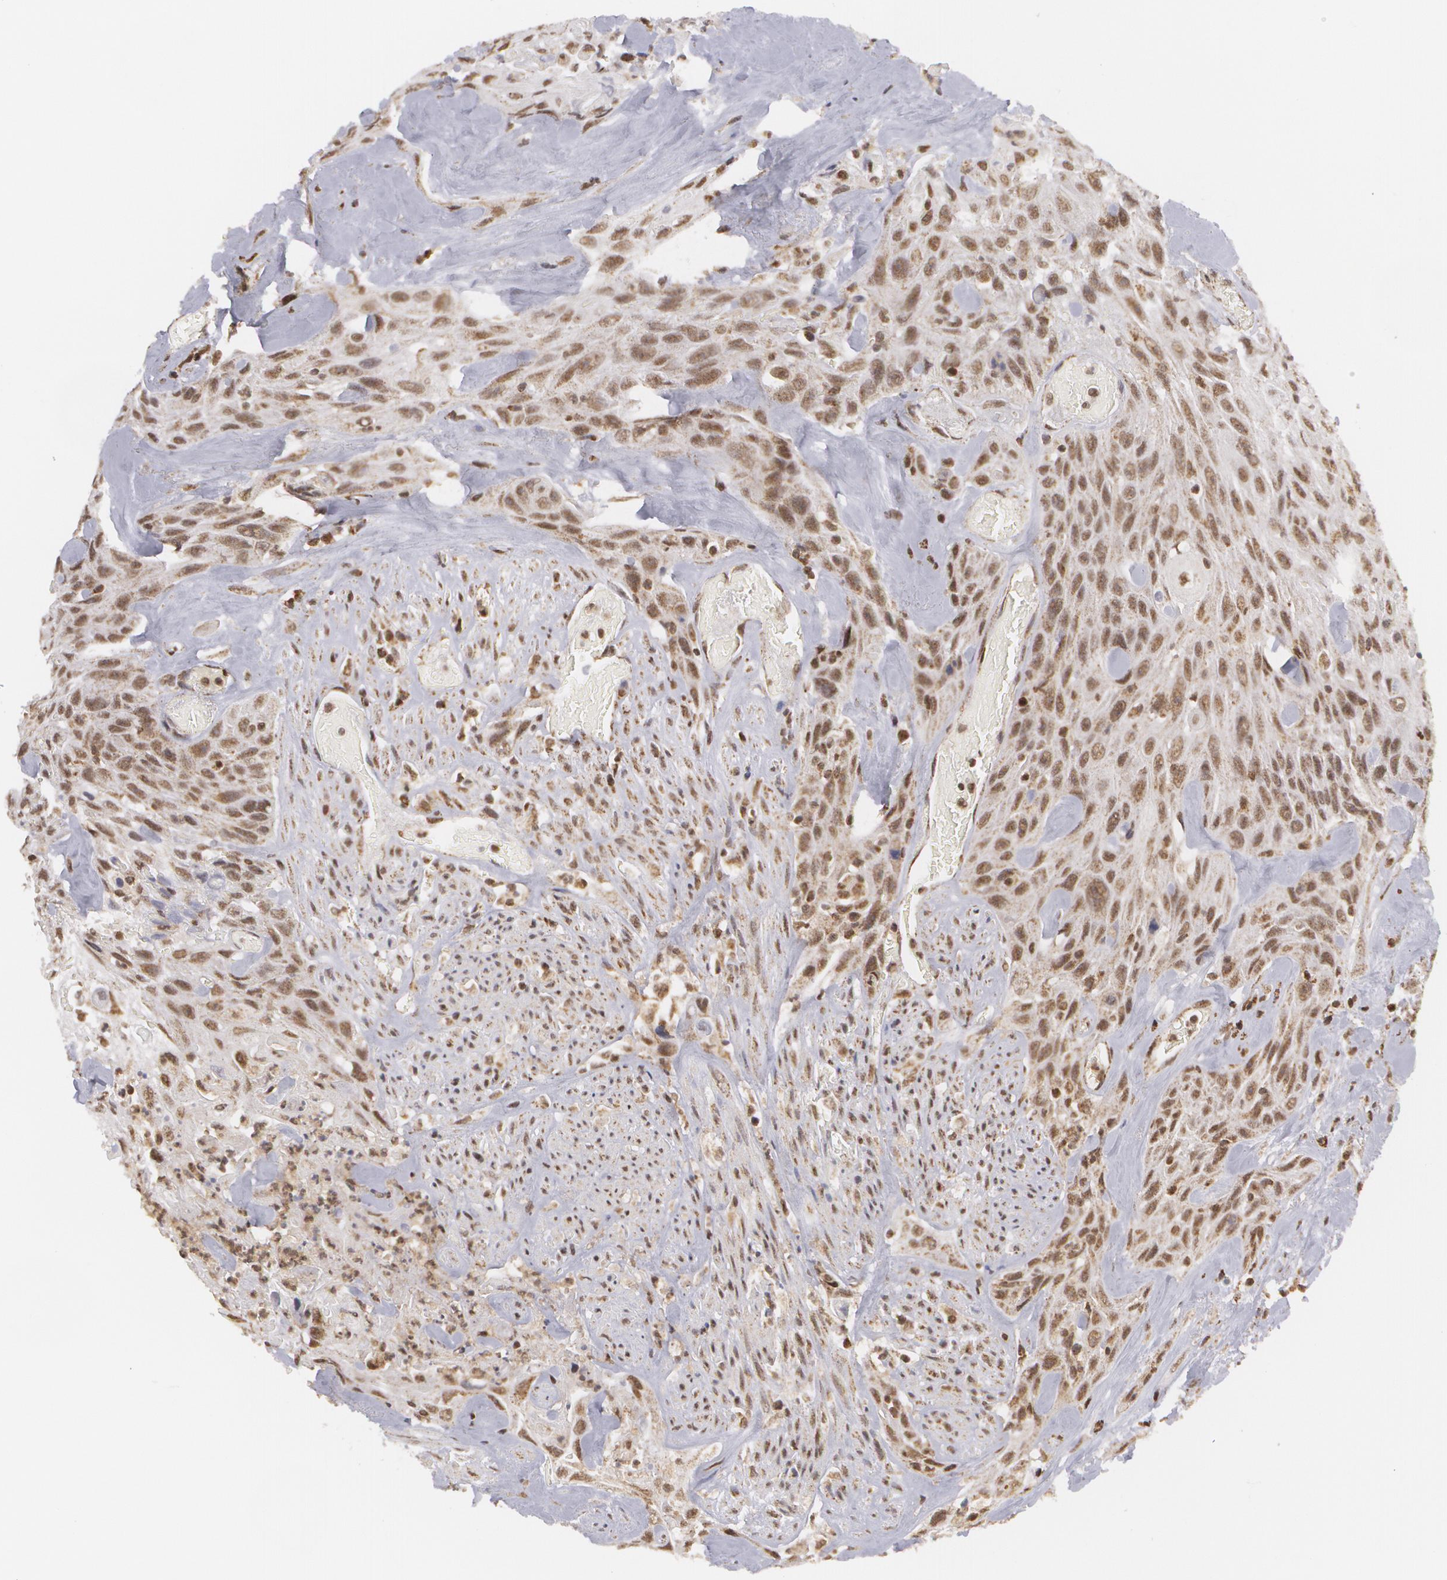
{"staining": {"intensity": "moderate", "quantity": ">75%", "location": "nuclear"}, "tissue": "urothelial cancer", "cell_type": "Tumor cells", "image_type": "cancer", "snomed": [{"axis": "morphology", "description": "Urothelial carcinoma, High grade"}, {"axis": "topography", "description": "Urinary bladder"}], "caption": "Urothelial cancer tissue displays moderate nuclear positivity in about >75% of tumor cells, visualized by immunohistochemistry.", "gene": "MXD1", "patient": {"sex": "female", "age": 84}}